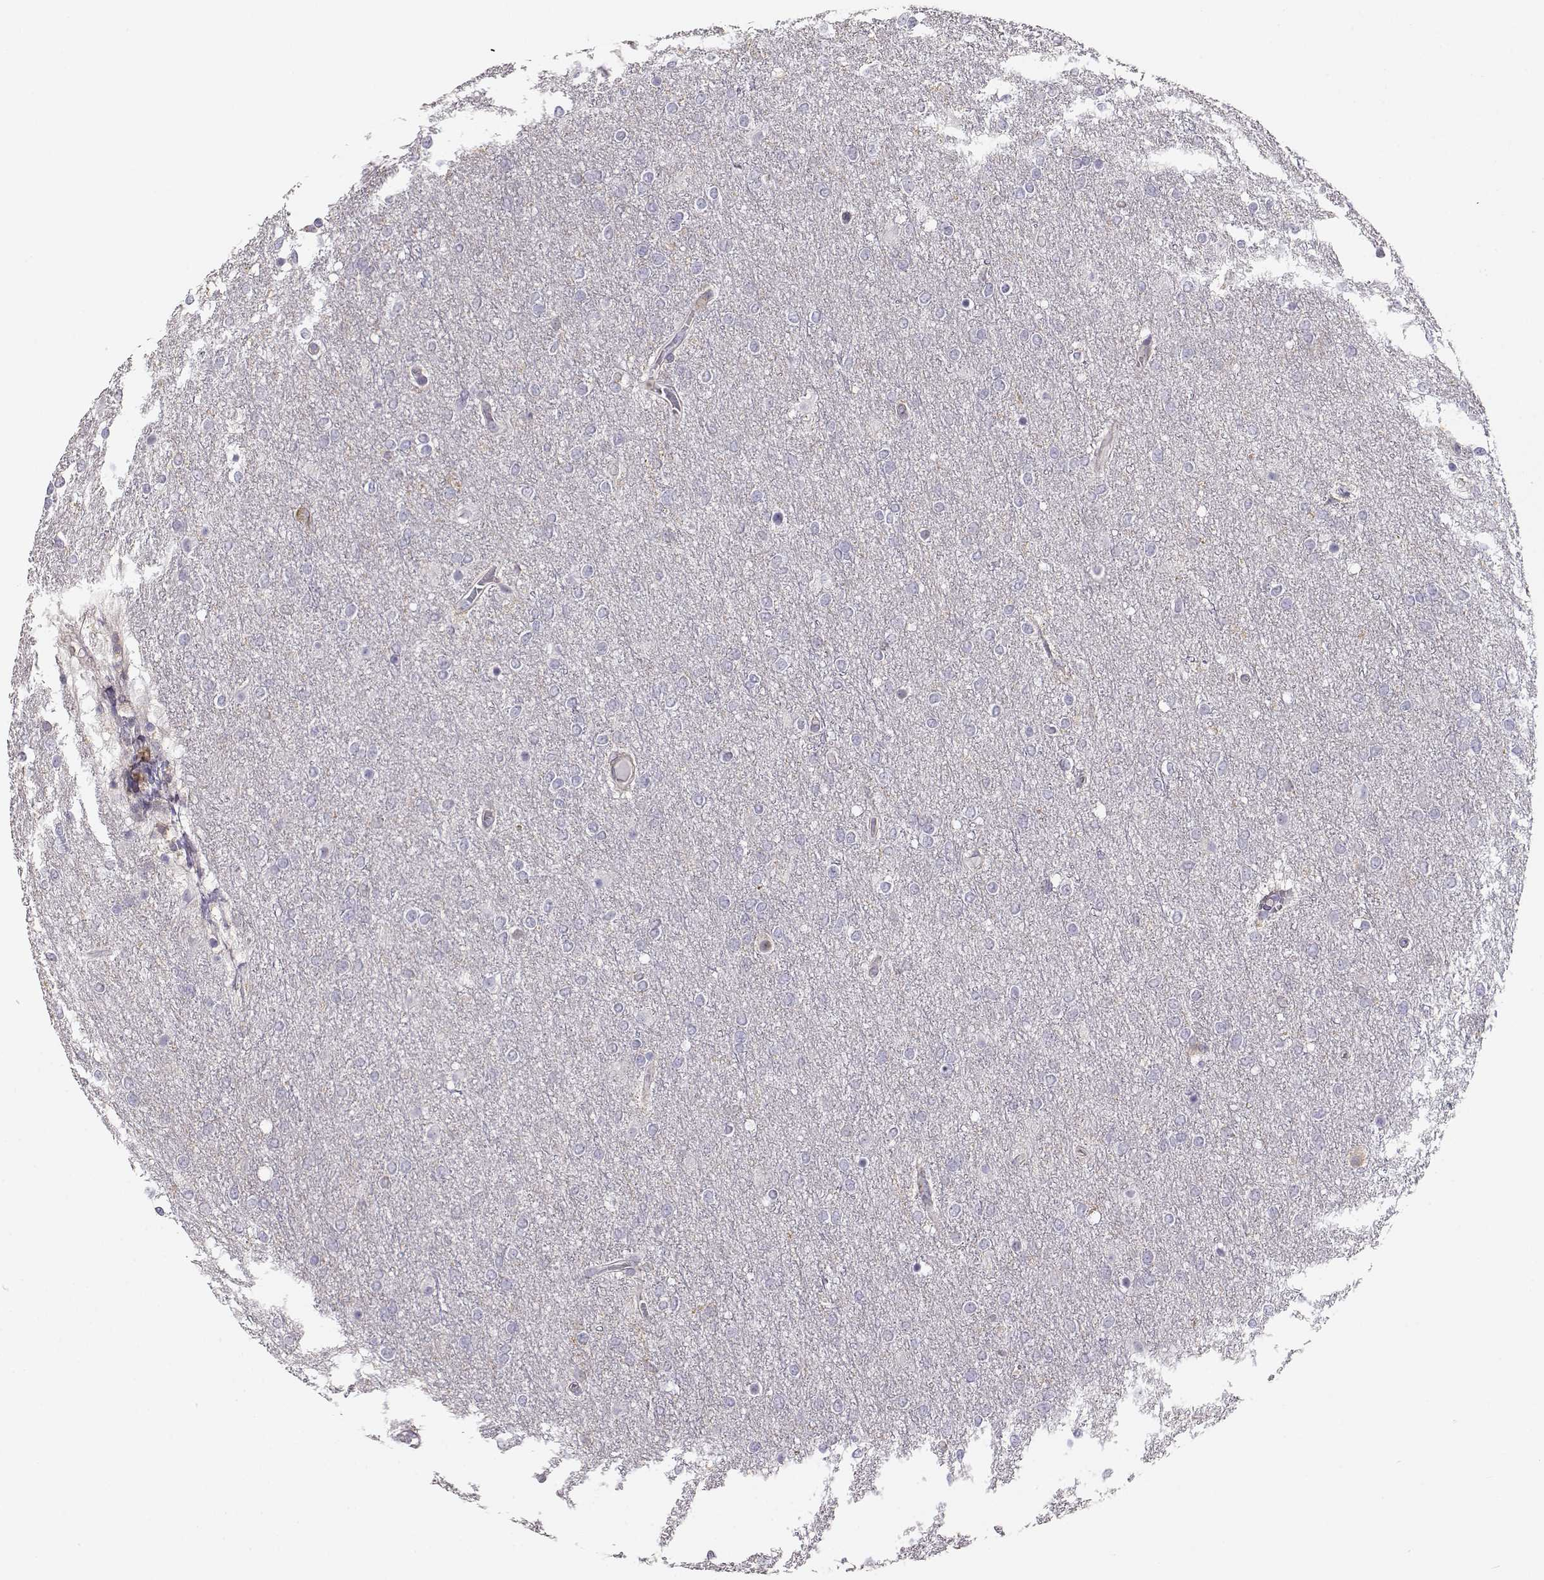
{"staining": {"intensity": "negative", "quantity": "none", "location": "none"}, "tissue": "glioma", "cell_type": "Tumor cells", "image_type": "cancer", "snomed": [{"axis": "morphology", "description": "Glioma, malignant, High grade"}, {"axis": "topography", "description": "Brain"}], "caption": "Immunohistochemical staining of high-grade glioma (malignant) demonstrates no significant staining in tumor cells. (Immunohistochemistry (ihc), brightfield microscopy, high magnification).", "gene": "DAPL1", "patient": {"sex": "female", "age": 61}}